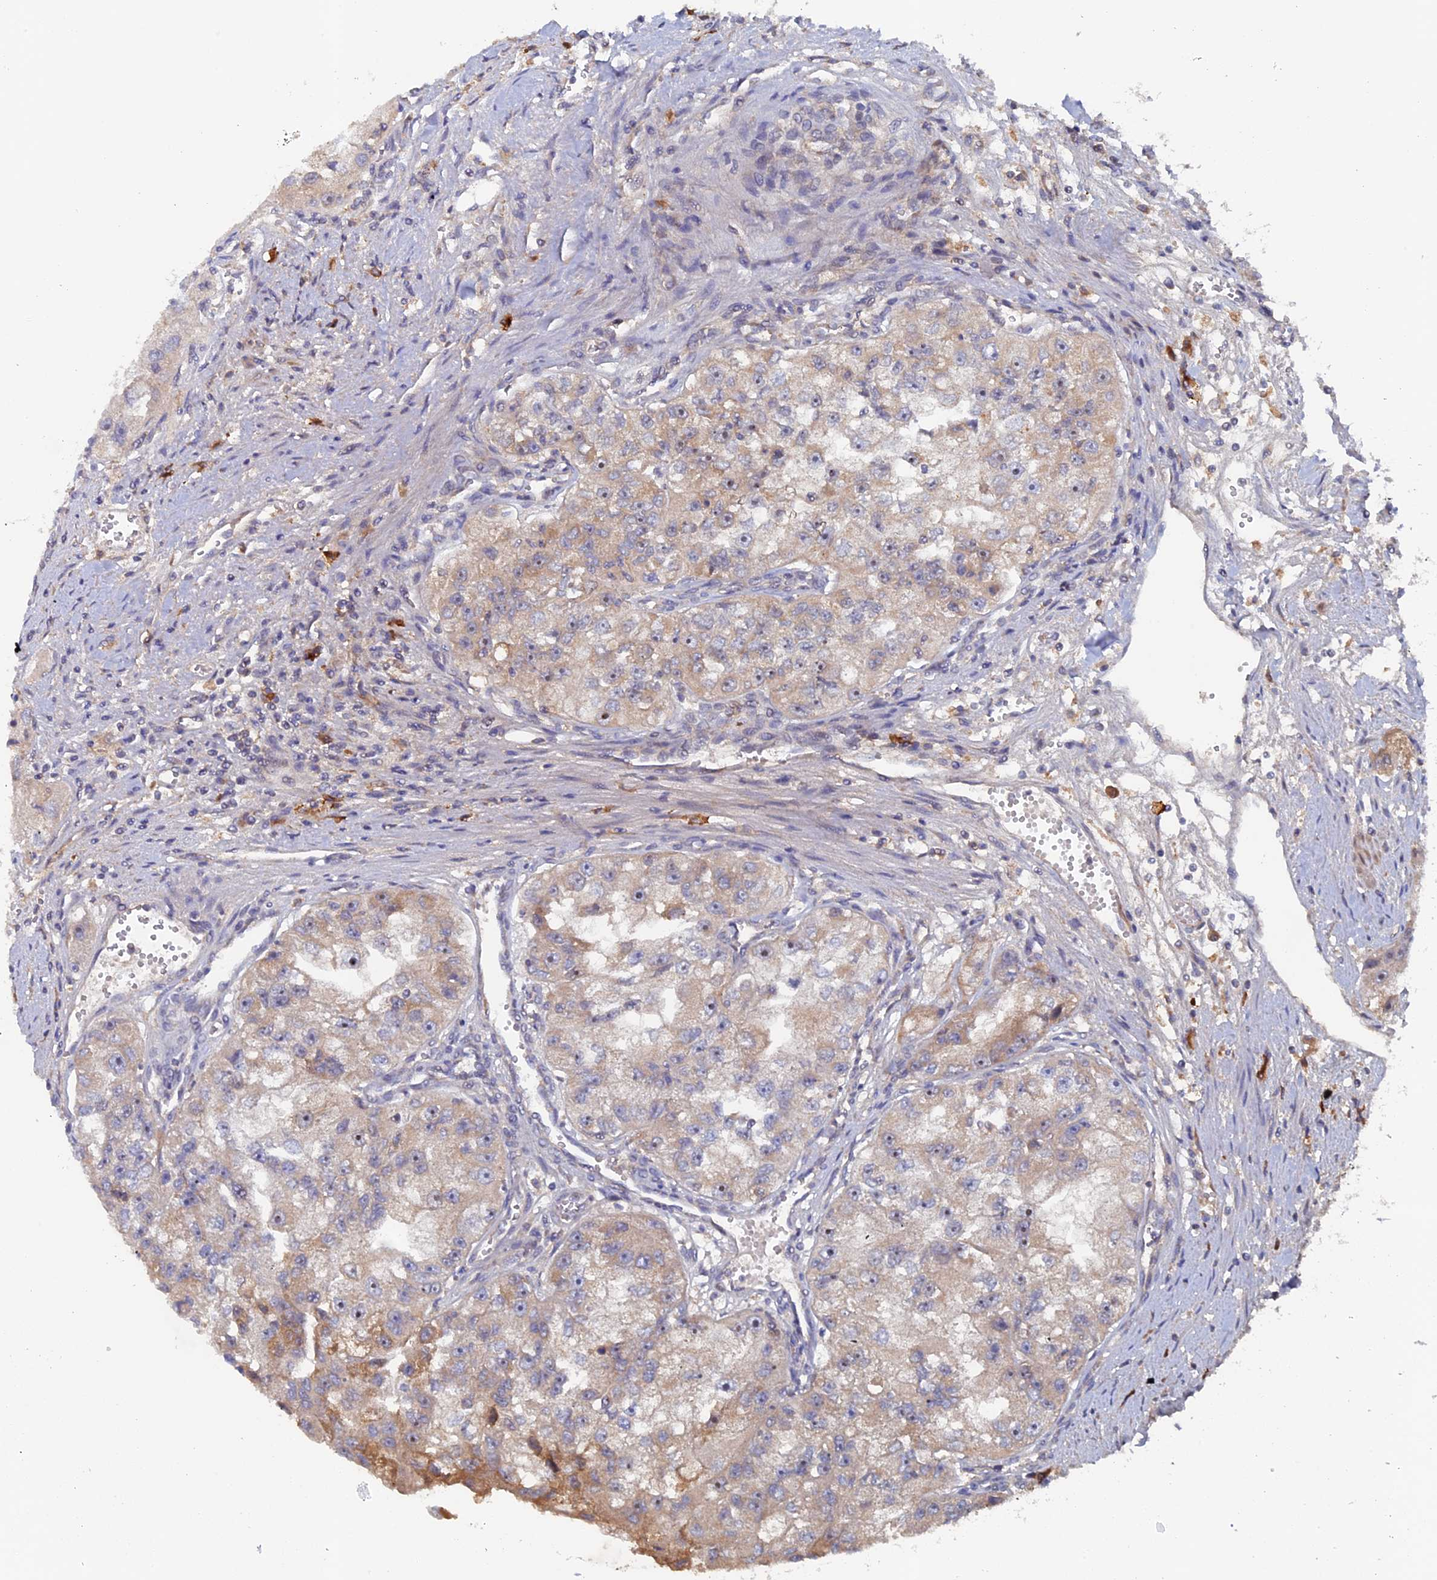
{"staining": {"intensity": "weak", "quantity": "<25%", "location": "cytoplasmic/membranous"}, "tissue": "renal cancer", "cell_type": "Tumor cells", "image_type": "cancer", "snomed": [{"axis": "morphology", "description": "Adenocarcinoma, NOS"}, {"axis": "topography", "description": "Kidney"}], "caption": "The IHC image has no significant expression in tumor cells of adenocarcinoma (renal) tissue. (DAB (3,3'-diaminobenzidine) immunohistochemistry (IHC) visualized using brightfield microscopy, high magnification).", "gene": "RAB15", "patient": {"sex": "male", "age": 63}}